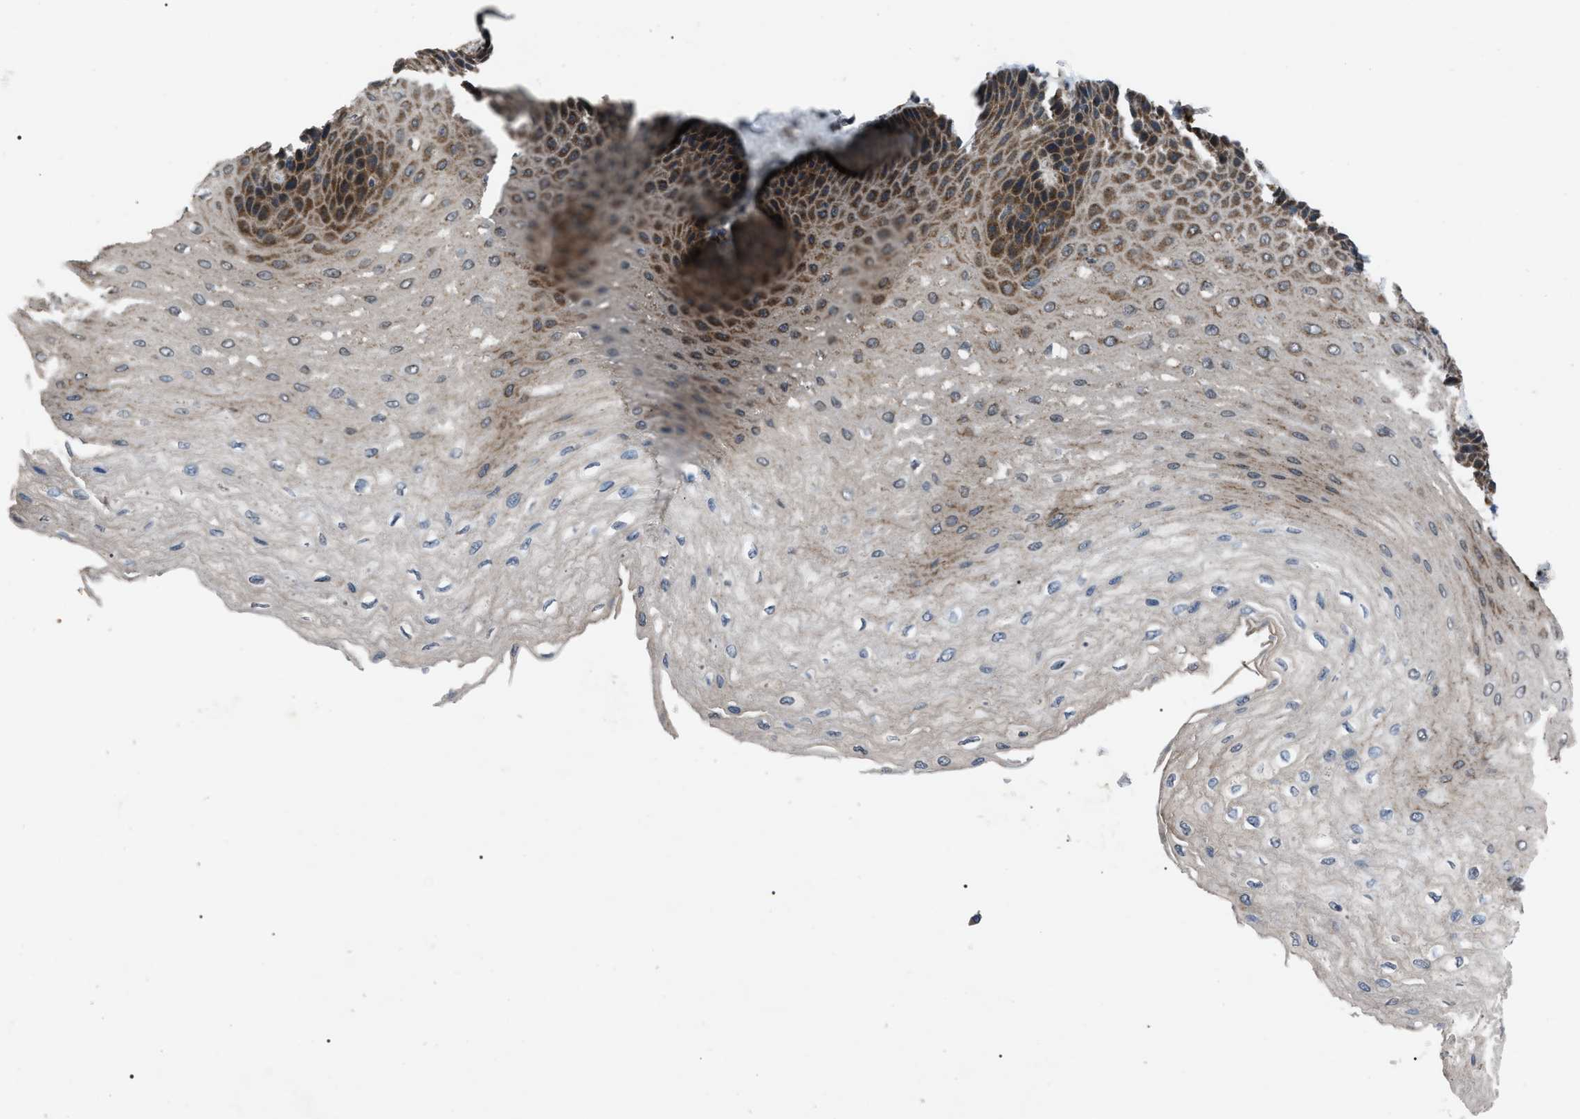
{"staining": {"intensity": "strong", "quantity": "<25%", "location": "cytoplasmic/membranous"}, "tissue": "esophagus", "cell_type": "Squamous epithelial cells", "image_type": "normal", "snomed": [{"axis": "morphology", "description": "Normal tissue, NOS"}, {"axis": "topography", "description": "Esophagus"}], "caption": "Normal esophagus displays strong cytoplasmic/membranous positivity in approximately <25% of squamous epithelial cells, visualized by immunohistochemistry.", "gene": "ZFAND2A", "patient": {"sex": "female", "age": 72}}